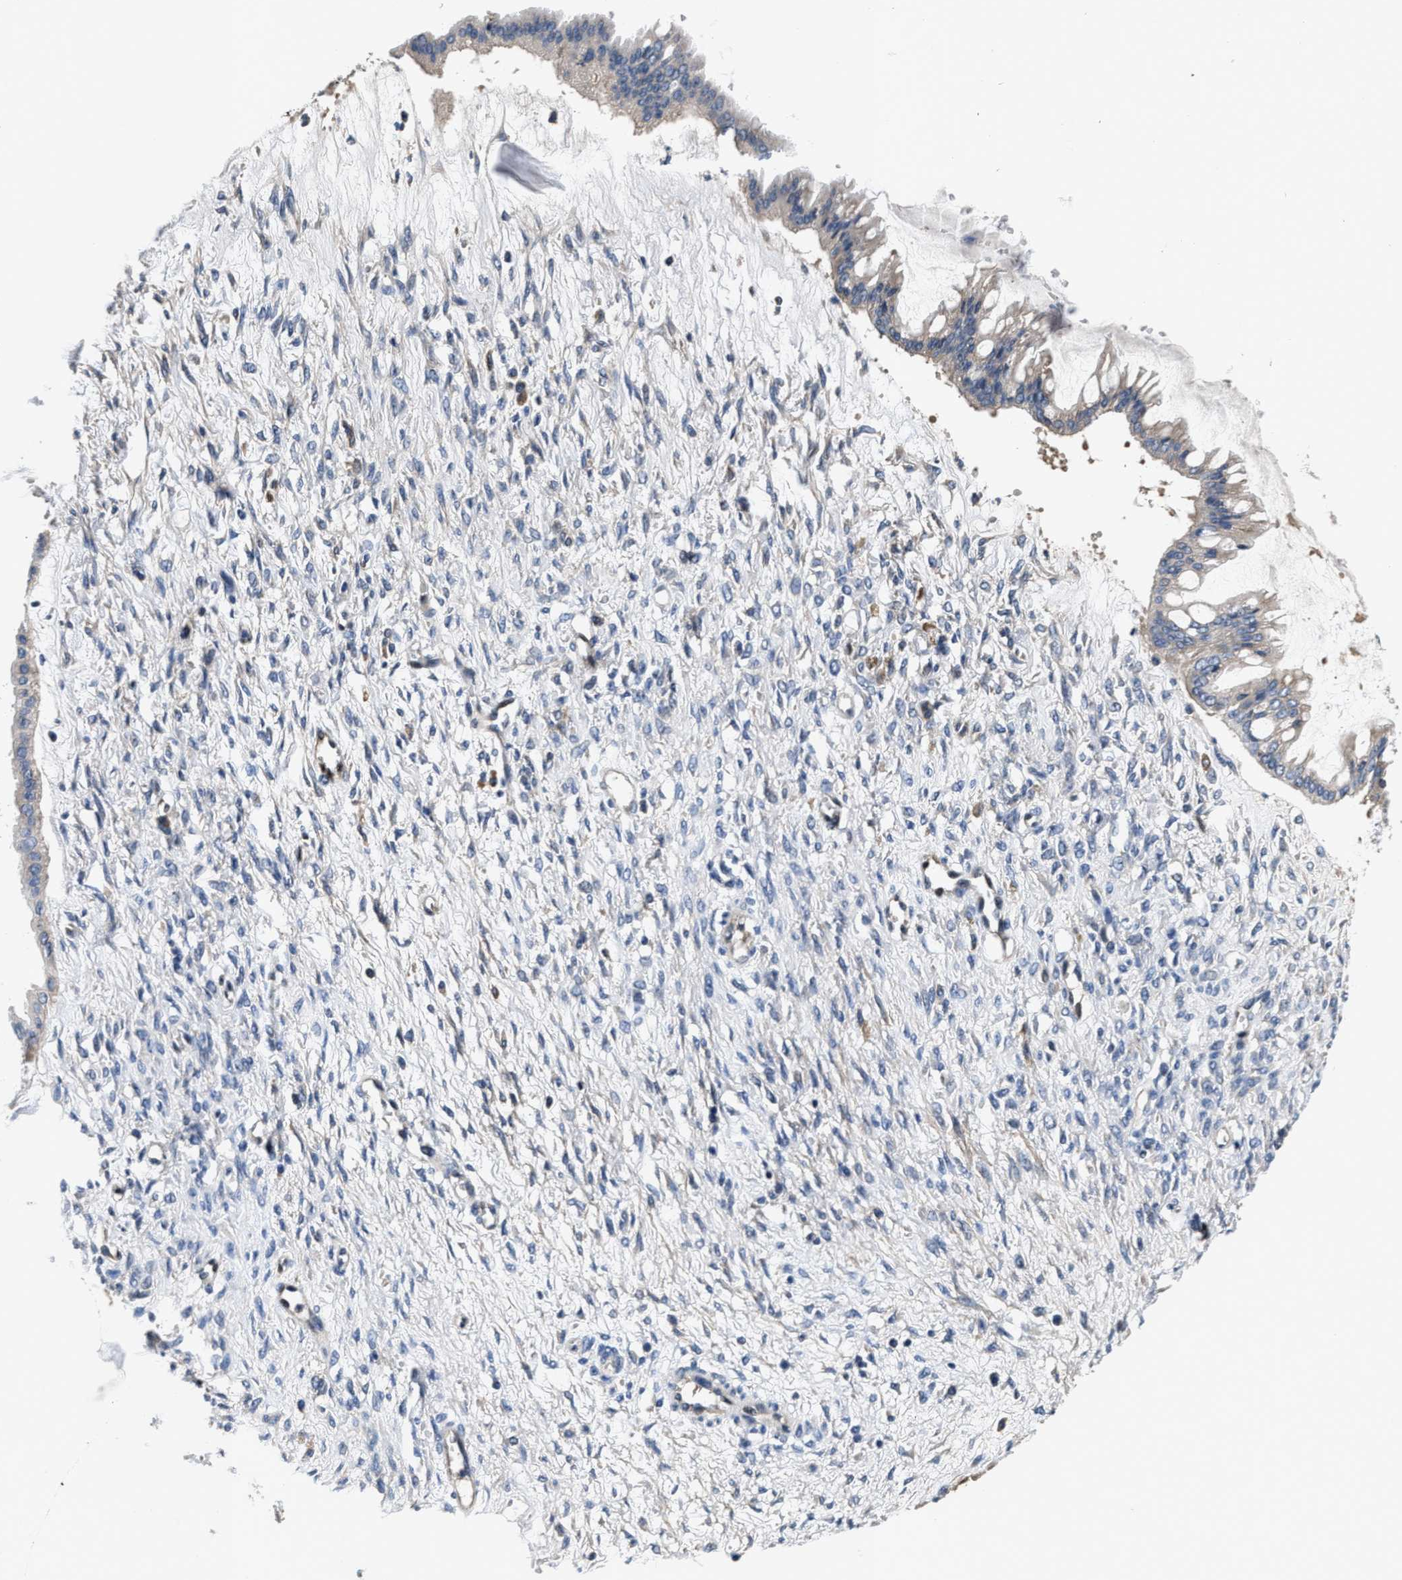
{"staining": {"intensity": "weak", "quantity": "<25%", "location": "cytoplasmic/membranous"}, "tissue": "ovarian cancer", "cell_type": "Tumor cells", "image_type": "cancer", "snomed": [{"axis": "morphology", "description": "Cystadenocarcinoma, mucinous, NOS"}, {"axis": "topography", "description": "Ovary"}], "caption": "High magnification brightfield microscopy of ovarian mucinous cystadenocarcinoma stained with DAB (3,3'-diaminobenzidine) (brown) and counterstained with hematoxylin (blue): tumor cells show no significant staining. Brightfield microscopy of IHC stained with DAB (3,3'-diaminobenzidine) (brown) and hematoxylin (blue), captured at high magnification.", "gene": "ANKIB1", "patient": {"sex": "female", "age": 73}}